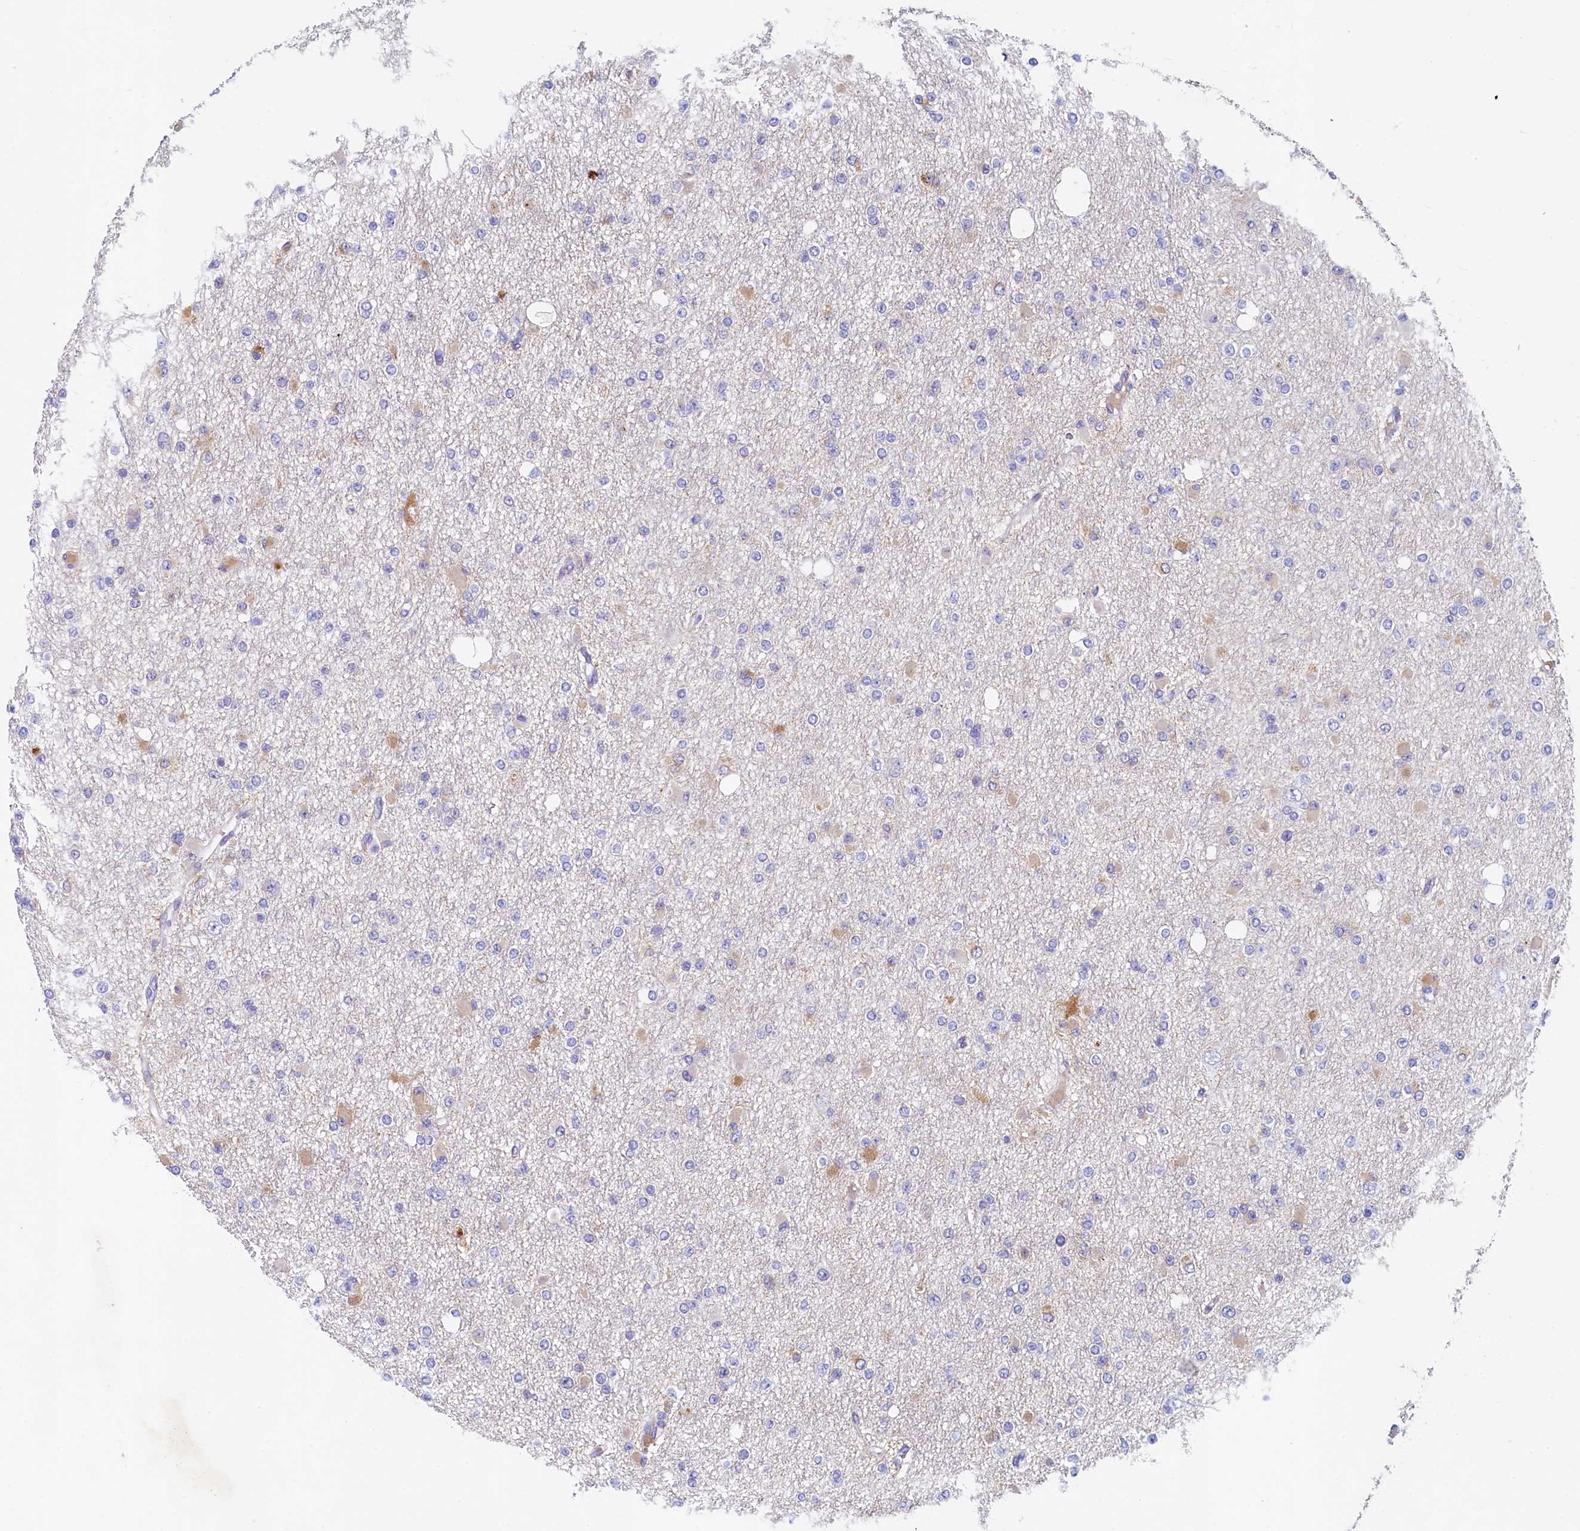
{"staining": {"intensity": "negative", "quantity": "none", "location": "none"}, "tissue": "glioma", "cell_type": "Tumor cells", "image_type": "cancer", "snomed": [{"axis": "morphology", "description": "Glioma, malignant, Low grade"}, {"axis": "topography", "description": "Brain"}], "caption": "Immunohistochemical staining of glioma exhibits no significant positivity in tumor cells.", "gene": "GUCA1C", "patient": {"sex": "female", "age": 22}}